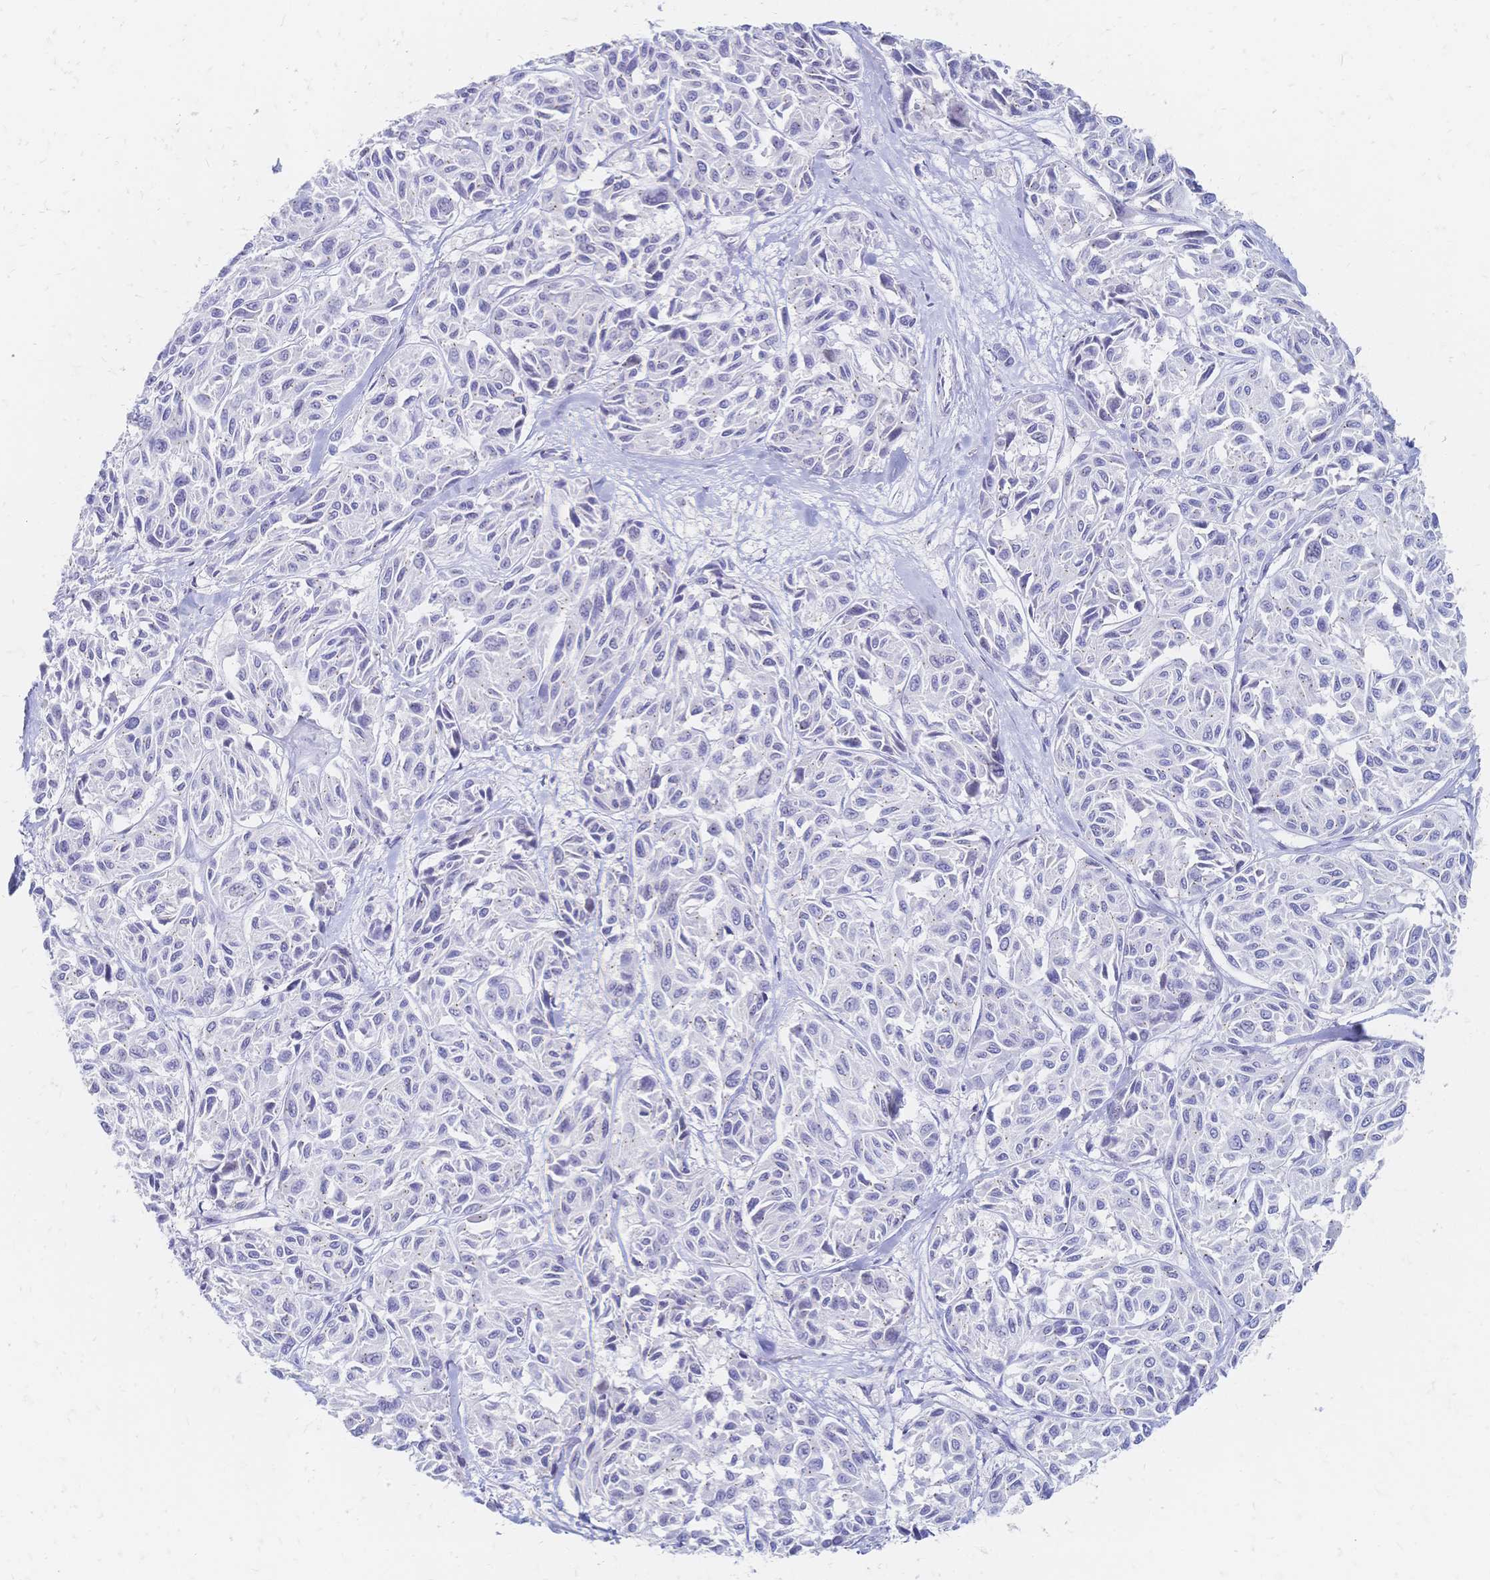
{"staining": {"intensity": "negative", "quantity": "none", "location": "none"}, "tissue": "melanoma", "cell_type": "Tumor cells", "image_type": "cancer", "snomed": [{"axis": "morphology", "description": "Malignant melanoma, NOS"}, {"axis": "topography", "description": "Skin"}], "caption": "Immunohistochemistry (IHC) of malignant melanoma shows no expression in tumor cells.", "gene": "PSORS1C2", "patient": {"sex": "female", "age": 66}}